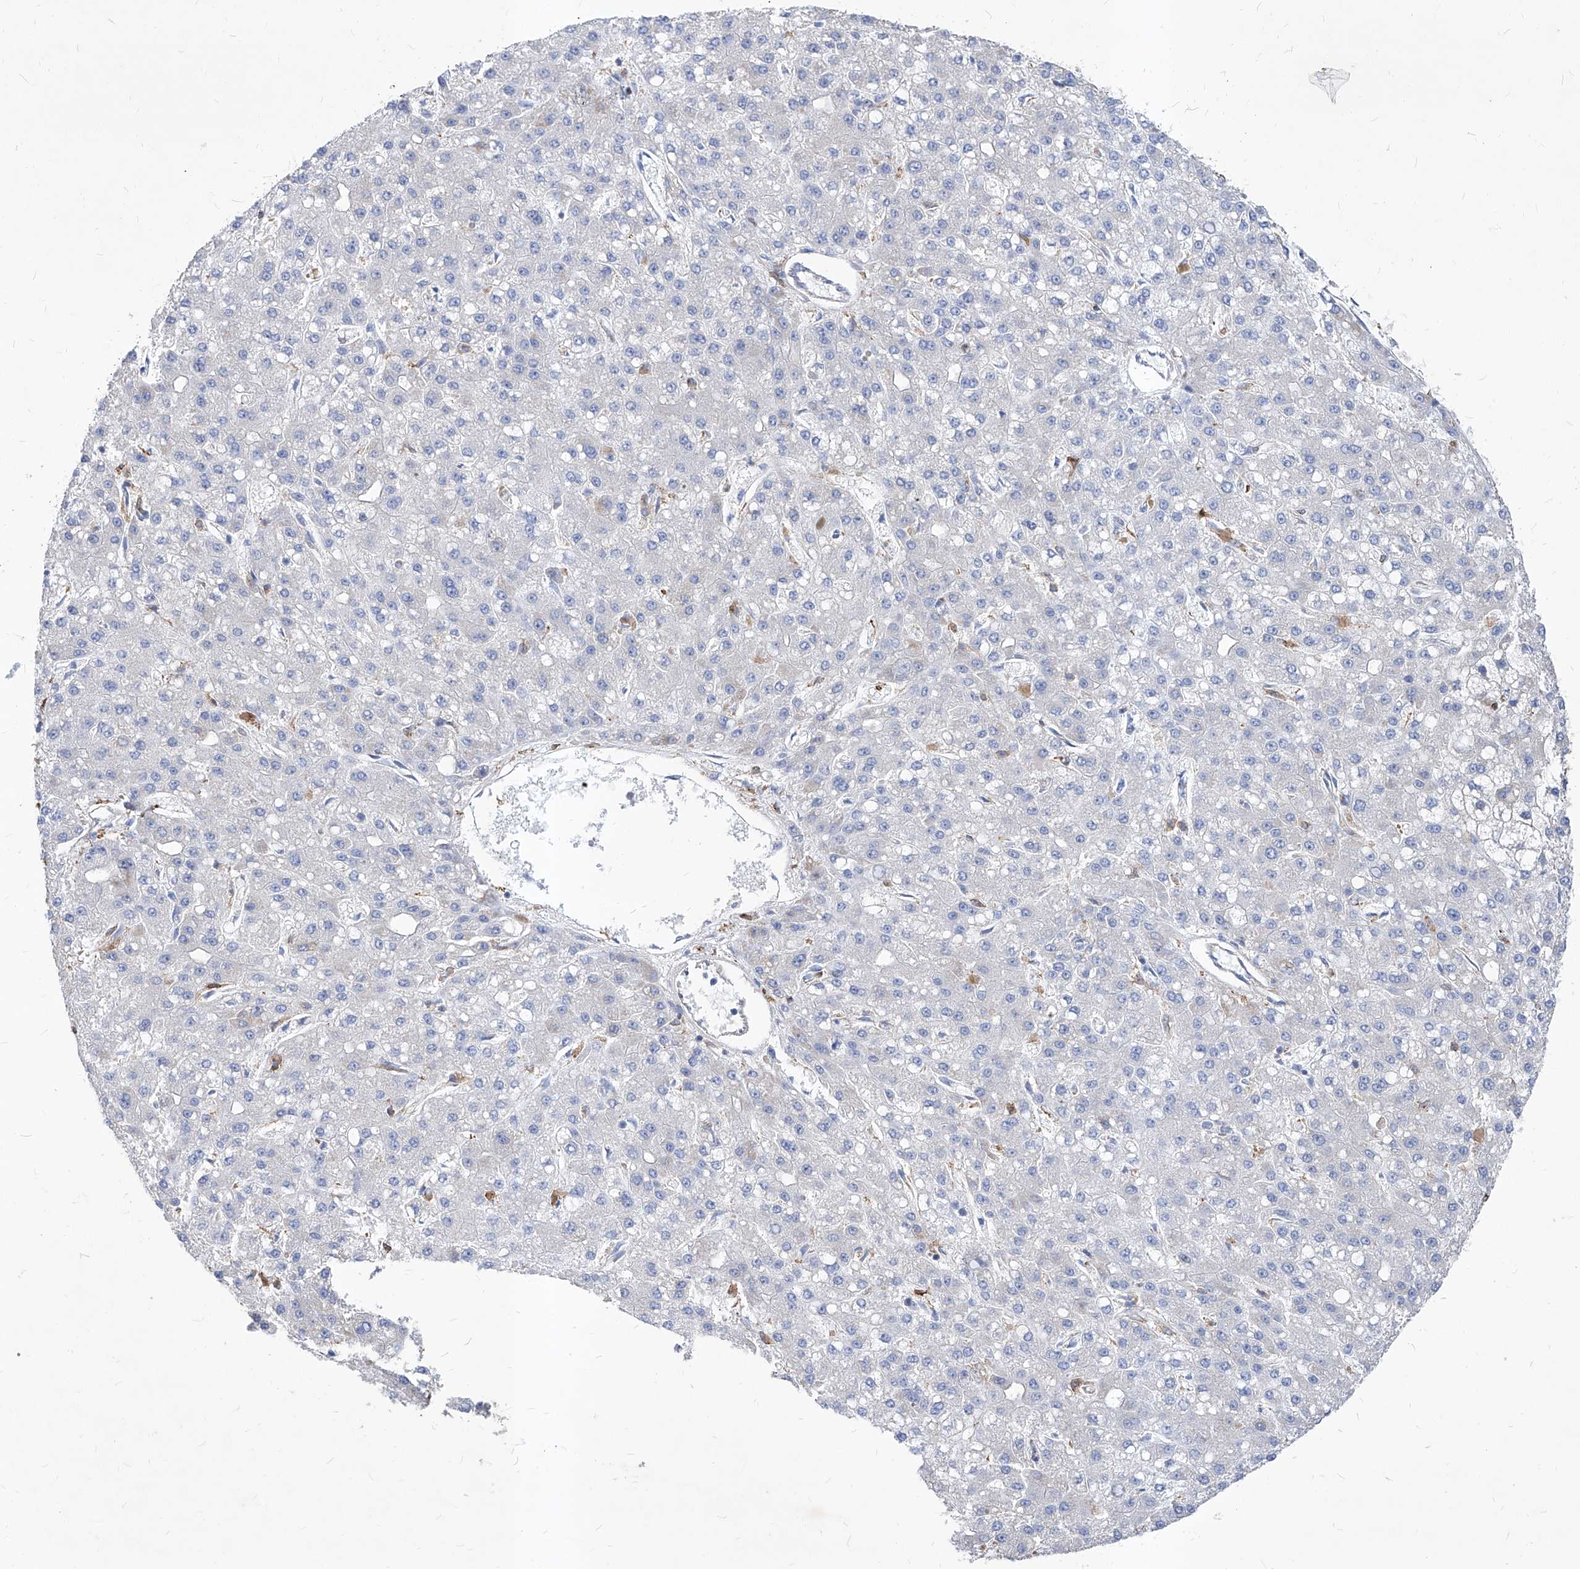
{"staining": {"intensity": "negative", "quantity": "none", "location": "none"}, "tissue": "liver cancer", "cell_type": "Tumor cells", "image_type": "cancer", "snomed": [{"axis": "morphology", "description": "Carcinoma, Hepatocellular, NOS"}, {"axis": "topography", "description": "Liver"}], "caption": "Immunohistochemistry micrograph of neoplastic tissue: liver hepatocellular carcinoma stained with DAB exhibits no significant protein positivity in tumor cells. (DAB IHC with hematoxylin counter stain).", "gene": "UBOX5", "patient": {"sex": "male", "age": 67}}